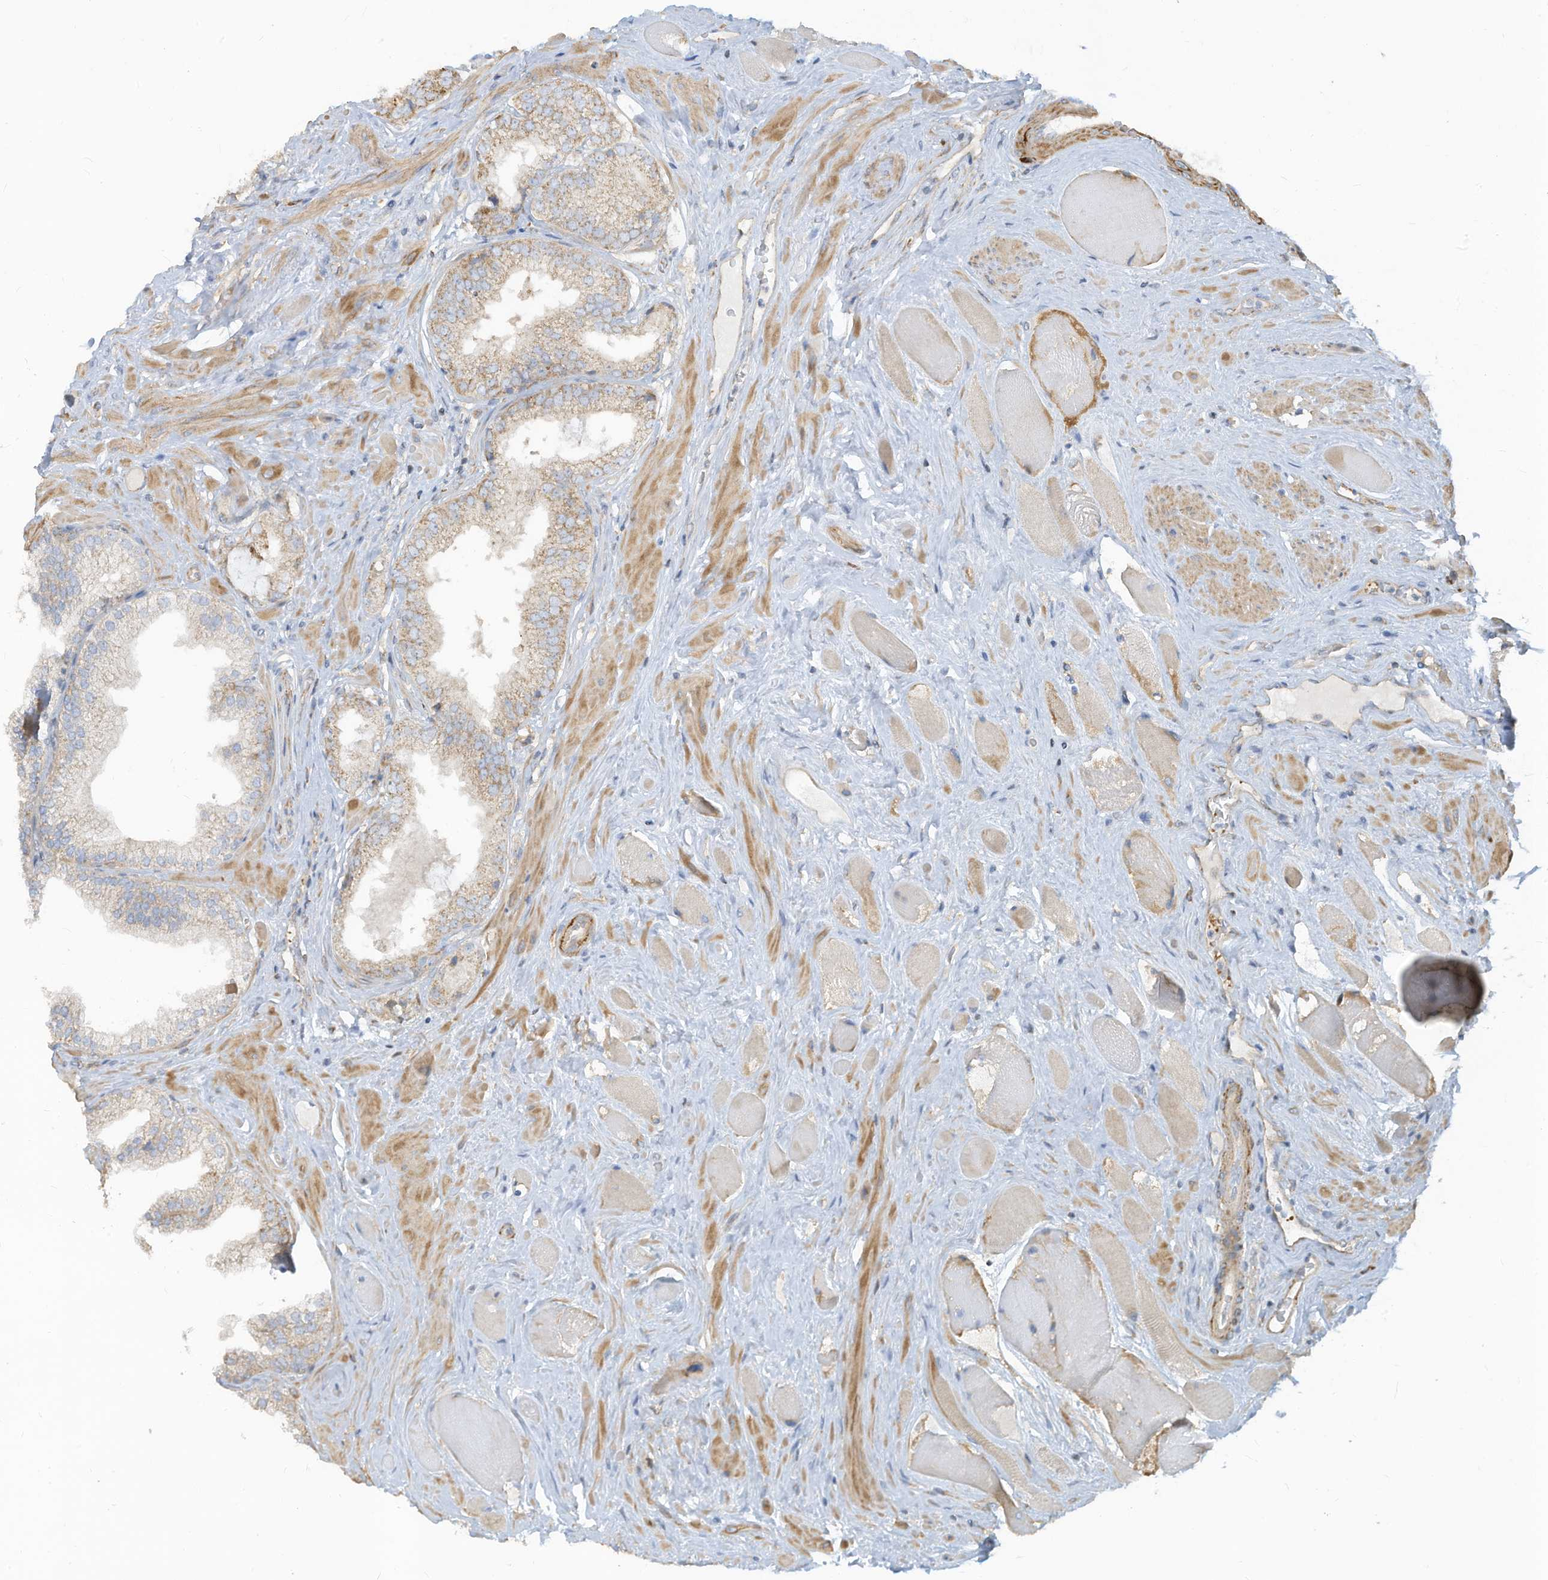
{"staining": {"intensity": "weak", "quantity": "25%-75%", "location": "cytoplasmic/membranous"}, "tissue": "prostate cancer", "cell_type": "Tumor cells", "image_type": "cancer", "snomed": [{"axis": "morphology", "description": "Adenocarcinoma, High grade"}, {"axis": "topography", "description": "Prostate"}], "caption": "Prostate cancer tissue demonstrates weak cytoplasmic/membranous expression in approximately 25%-75% of tumor cells, visualized by immunohistochemistry. Immunohistochemistry (ihc) stains the protein in brown and the nuclei are stained blue.", "gene": "GTPBP2", "patient": {"sex": "male", "age": 58}}